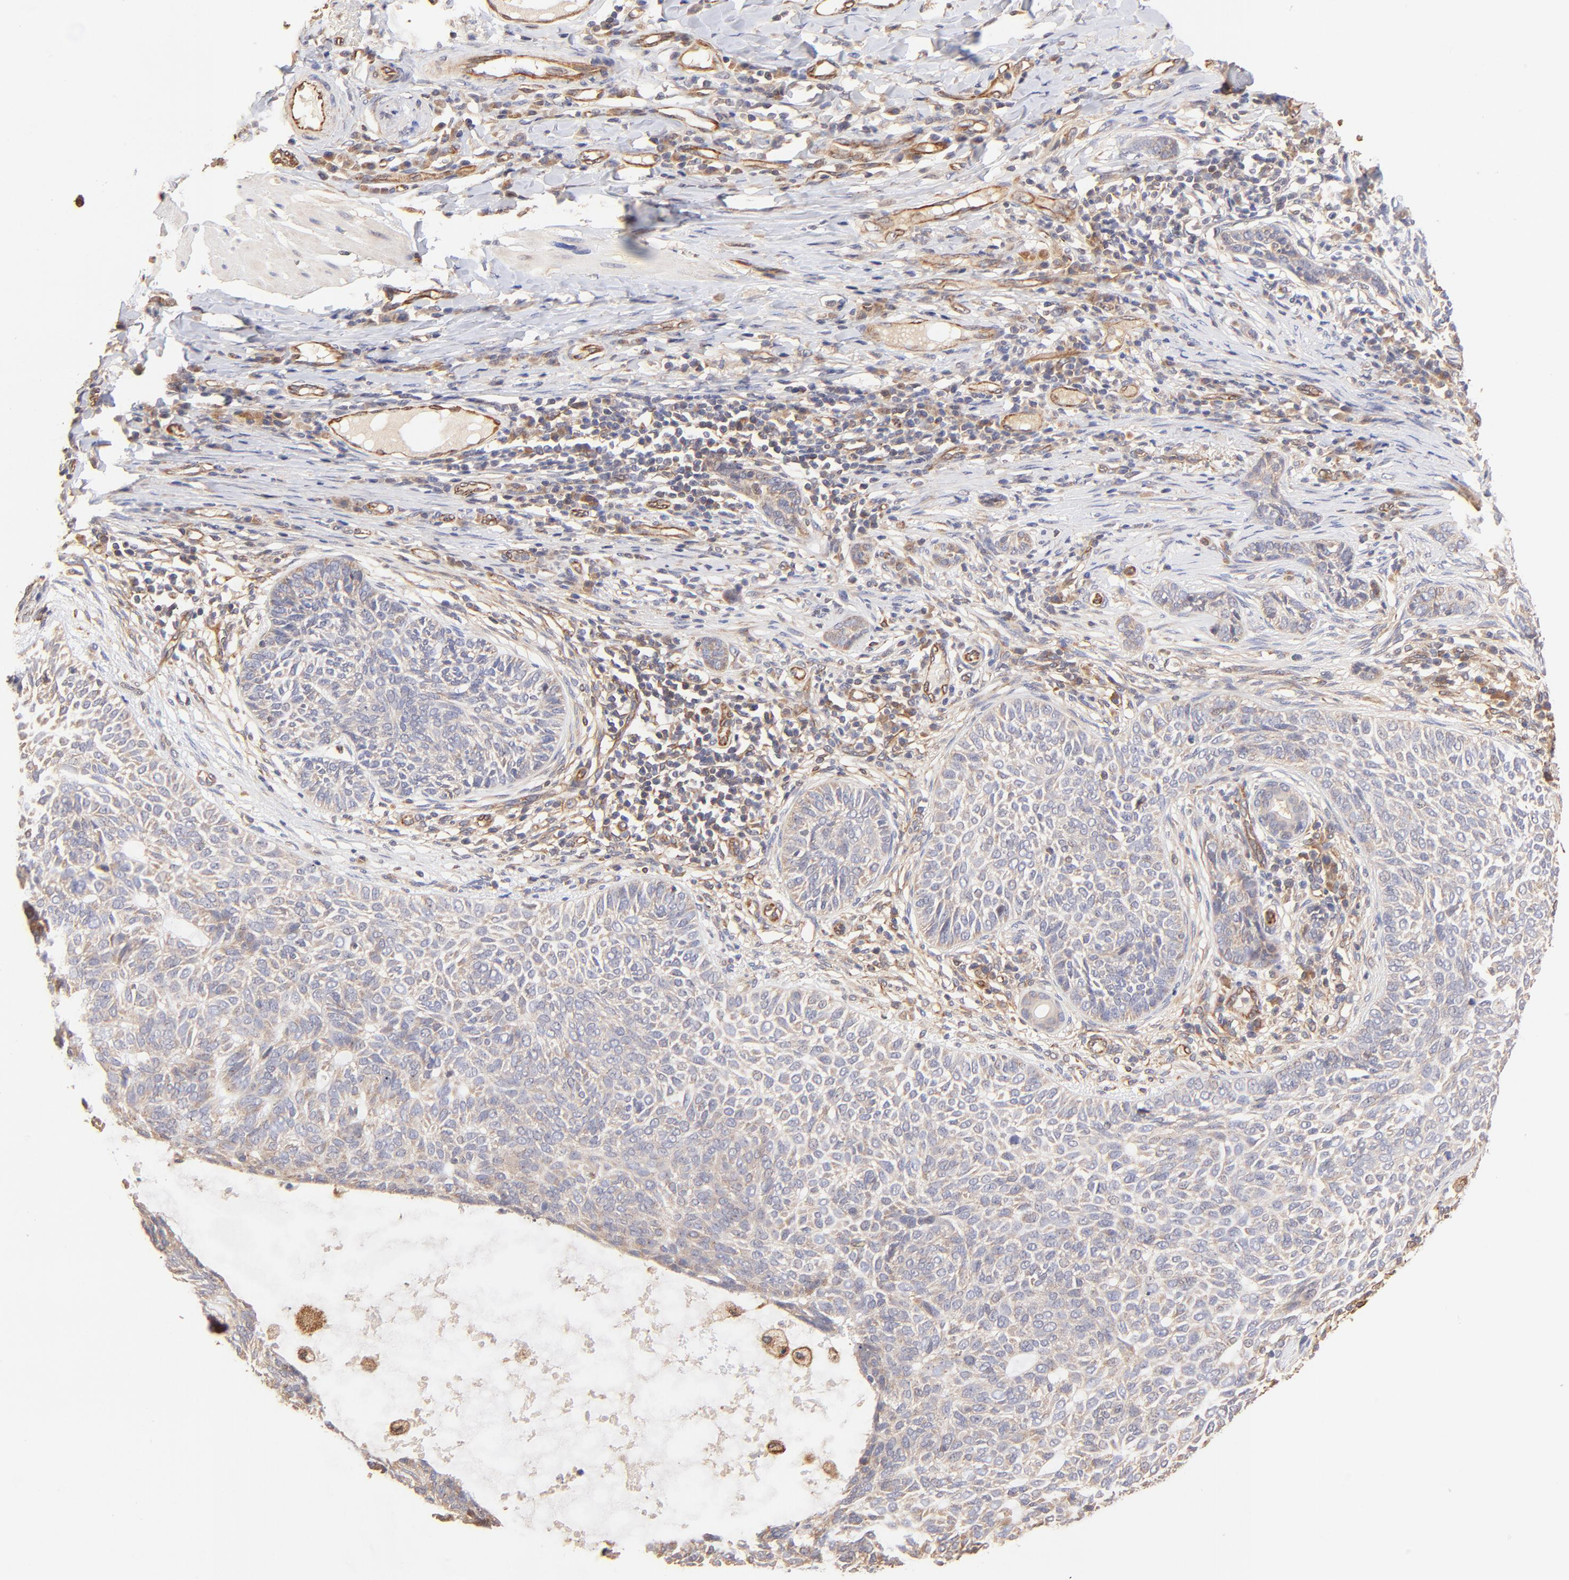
{"staining": {"intensity": "weak", "quantity": ">75%", "location": "cytoplasmic/membranous"}, "tissue": "skin cancer", "cell_type": "Tumor cells", "image_type": "cancer", "snomed": [{"axis": "morphology", "description": "Basal cell carcinoma"}, {"axis": "topography", "description": "Skin"}], "caption": "Skin cancer stained with DAB immunohistochemistry (IHC) shows low levels of weak cytoplasmic/membranous staining in about >75% of tumor cells. Nuclei are stained in blue.", "gene": "TNFAIP3", "patient": {"sex": "male", "age": 87}}